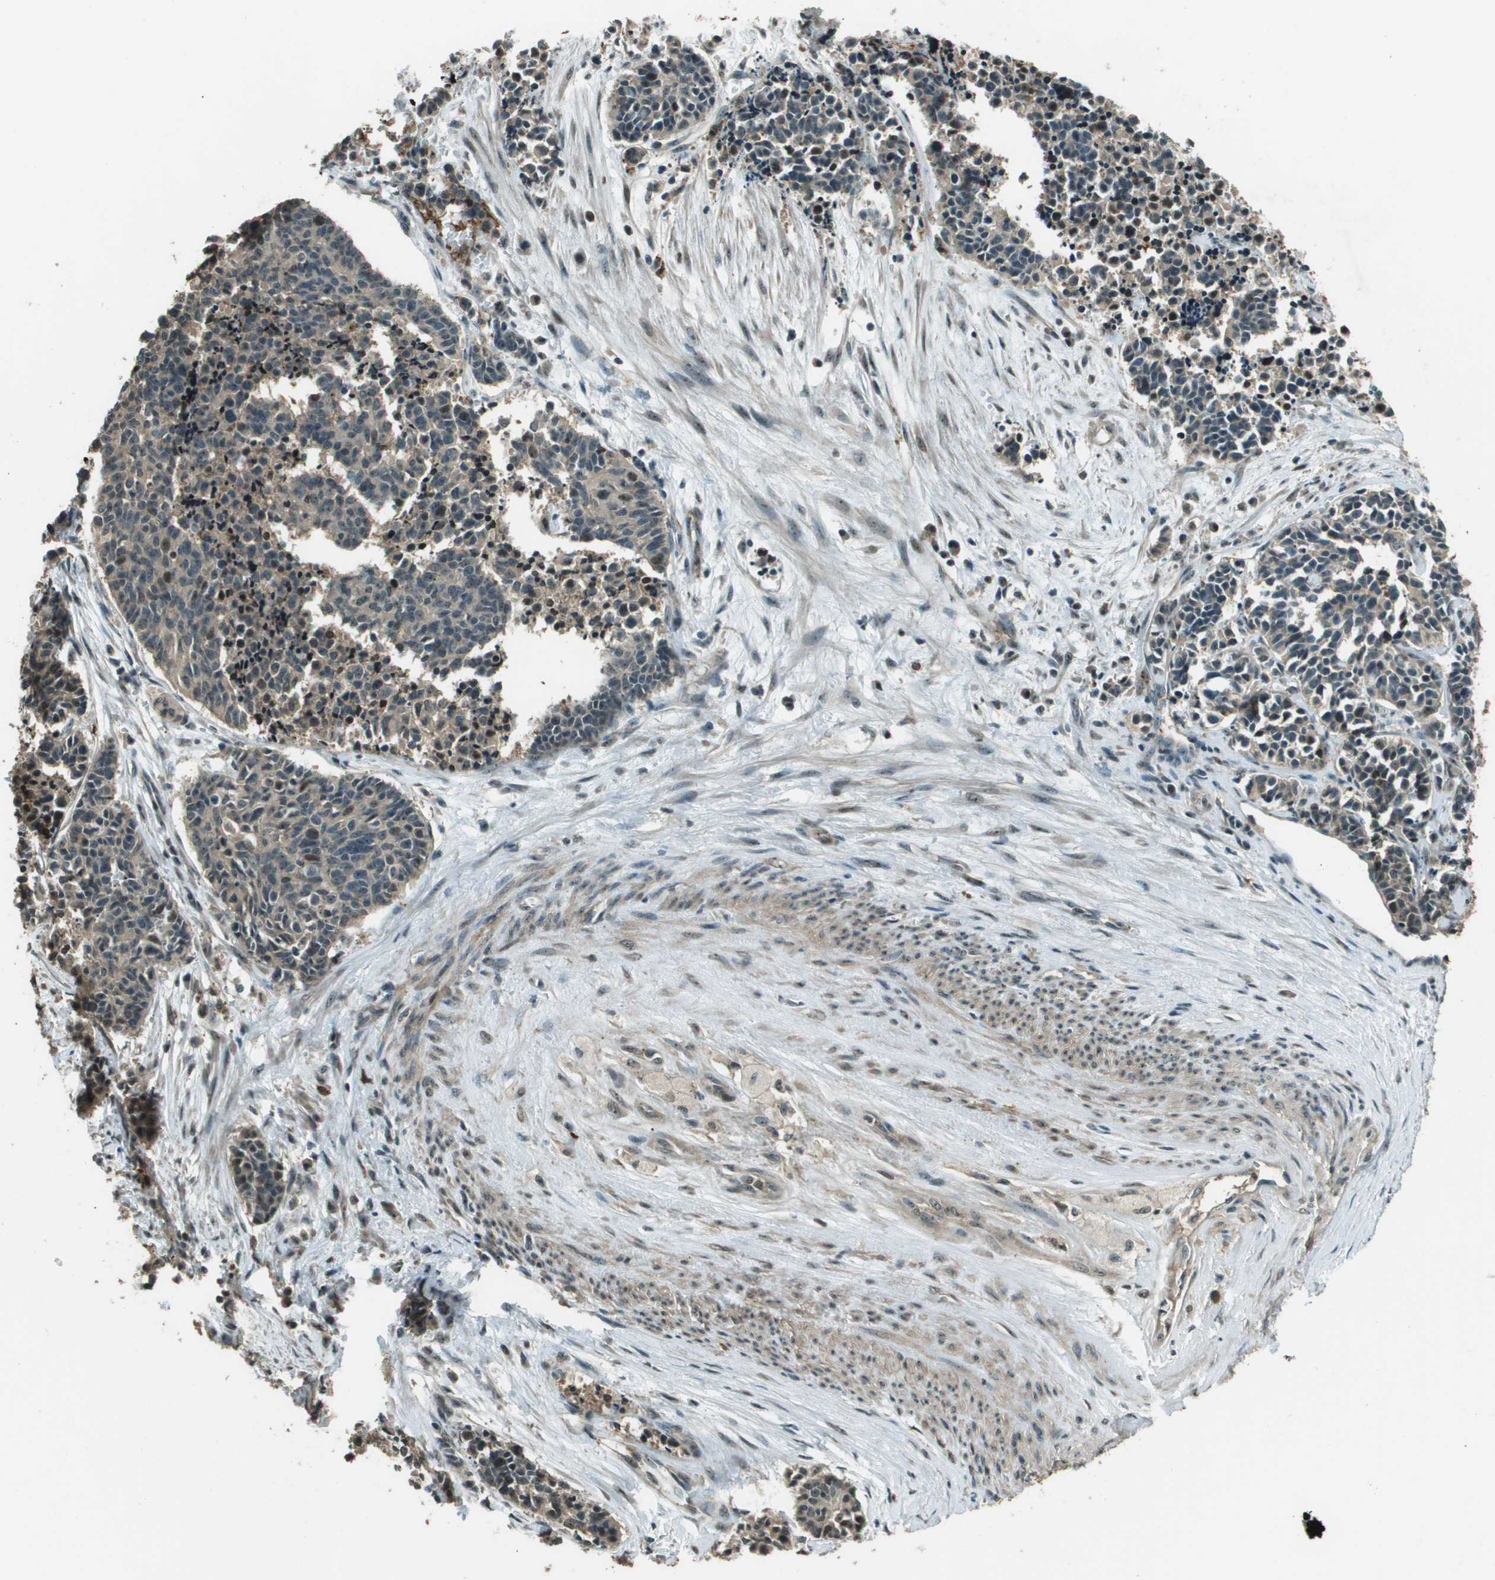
{"staining": {"intensity": "weak", "quantity": ">75%", "location": "cytoplasmic/membranous"}, "tissue": "cervical cancer", "cell_type": "Tumor cells", "image_type": "cancer", "snomed": [{"axis": "morphology", "description": "Squamous cell carcinoma, NOS"}, {"axis": "topography", "description": "Cervix"}], "caption": "The image exhibits immunohistochemical staining of cervical cancer. There is weak cytoplasmic/membranous positivity is present in about >75% of tumor cells. (DAB = brown stain, brightfield microscopy at high magnification).", "gene": "SDC3", "patient": {"sex": "female", "age": 35}}